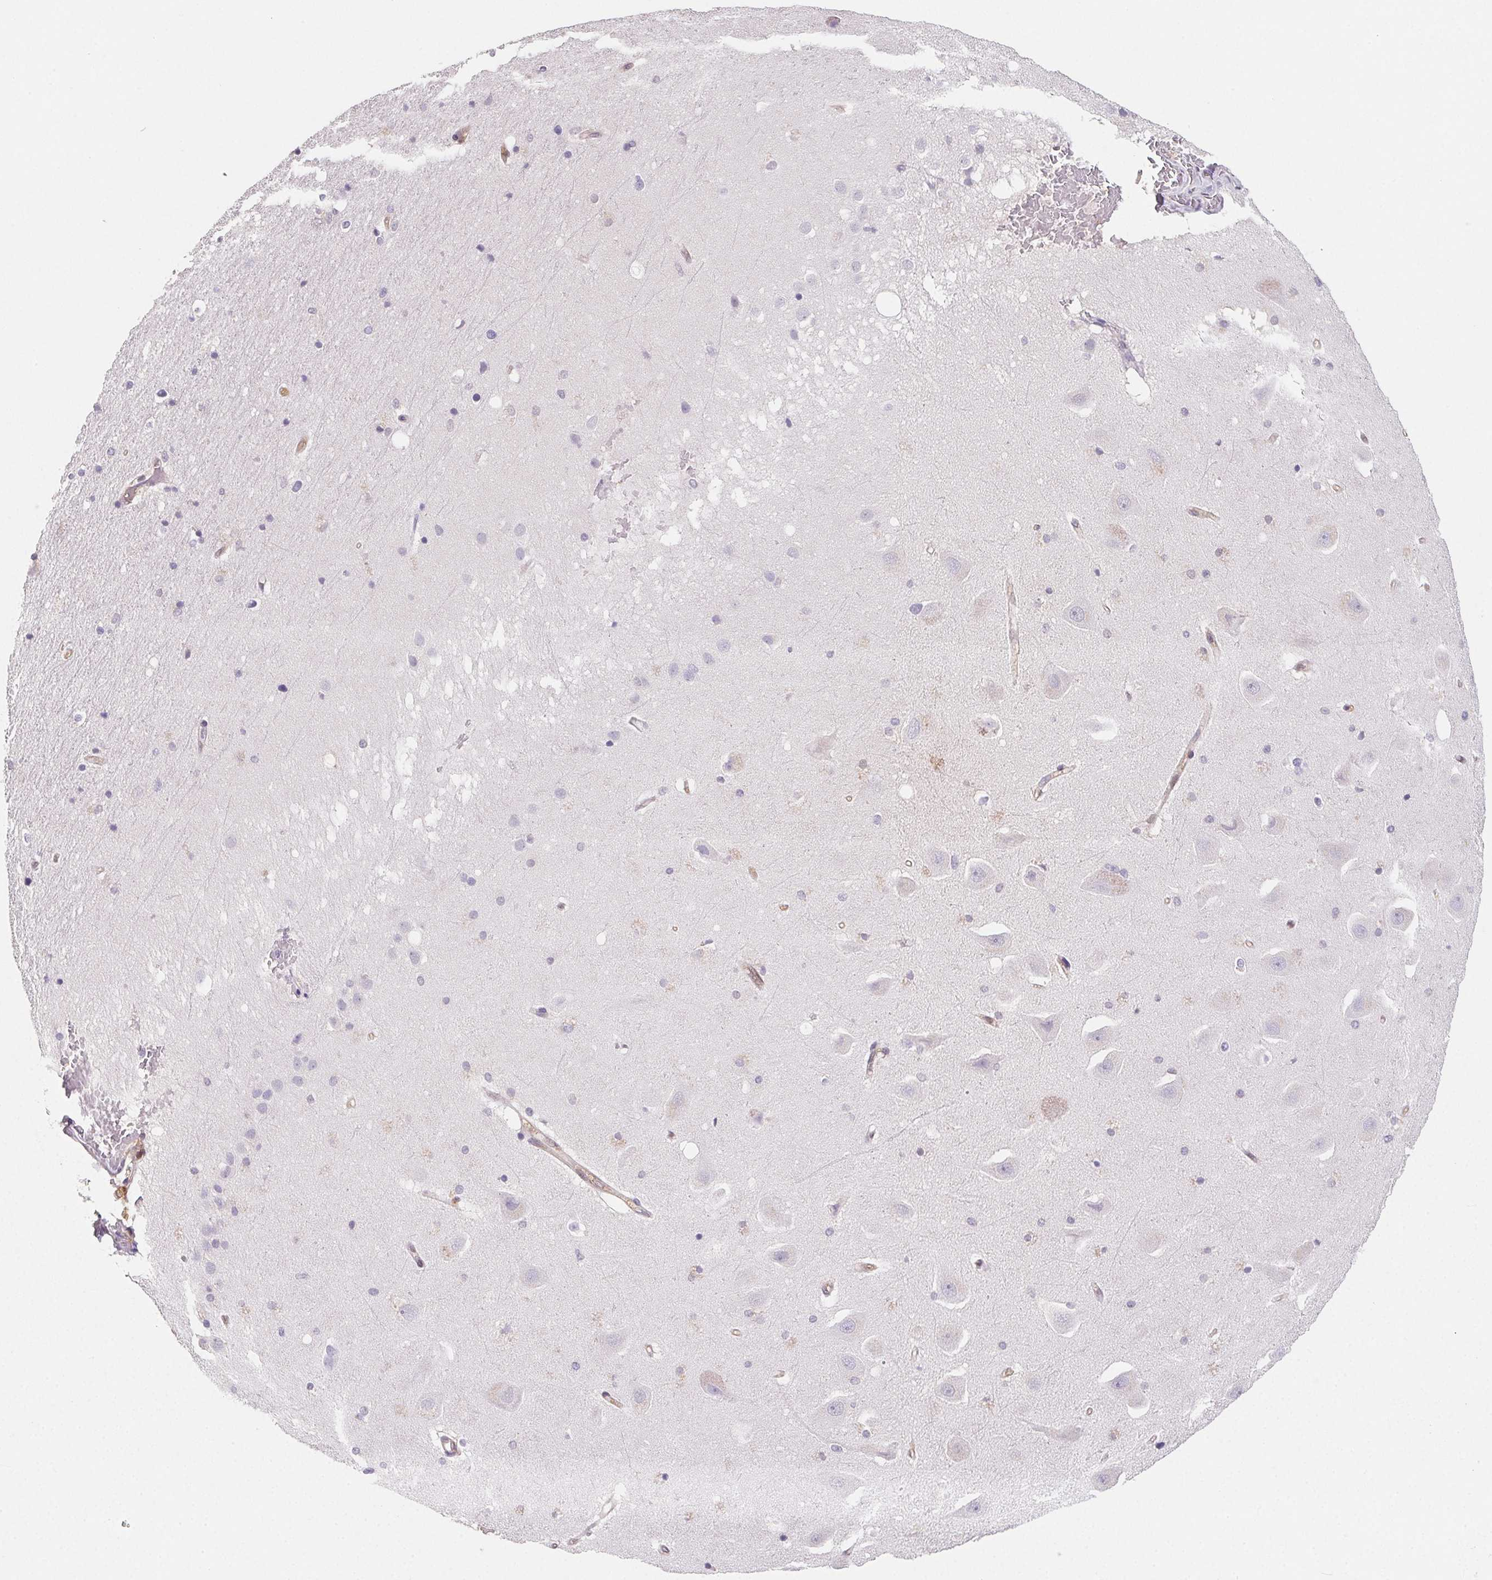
{"staining": {"intensity": "negative", "quantity": "none", "location": "none"}, "tissue": "hippocampus", "cell_type": "Glial cells", "image_type": "normal", "snomed": [{"axis": "morphology", "description": "Normal tissue, NOS"}, {"axis": "topography", "description": "Hippocampus"}], "caption": "DAB immunohistochemical staining of unremarkable hippocampus shows no significant staining in glial cells.", "gene": "GBP1", "patient": {"sex": "male", "age": 63}}